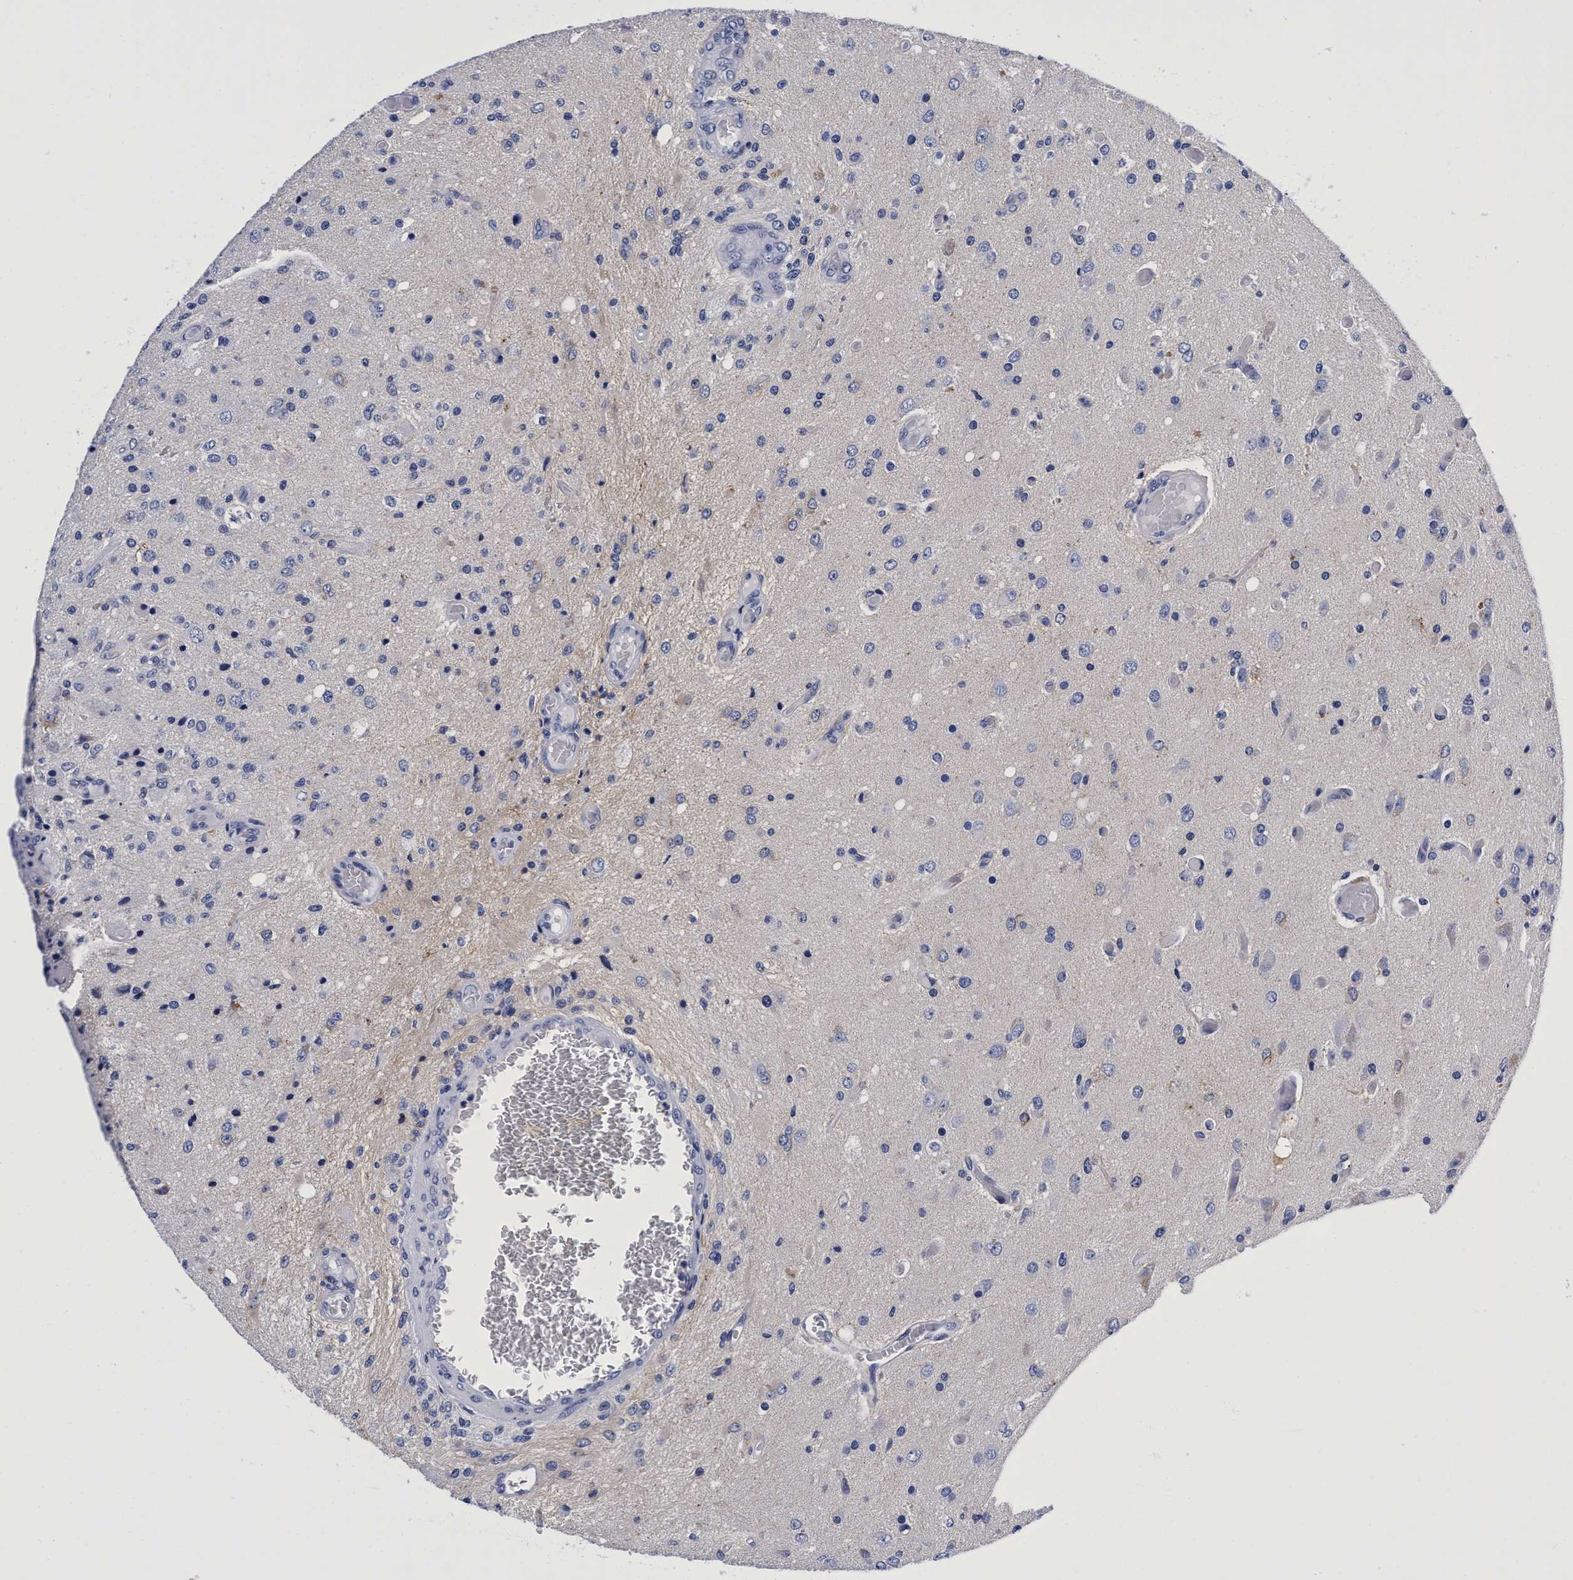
{"staining": {"intensity": "negative", "quantity": "none", "location": "none"}, "tissue": "glioma", "cell_type": "Tumor cells", "image_type": "cancer", "snomed": [{"axis": "morphology", "description": "Normal tissue, NOS"}, {"axis": "morphology", "description": "Glioma, malignant, High grade"}, {"axis": "topography", "description": "Cerebral cortex"}], "caption": "This is an immunohistochemistry histopathology image of glioma. There is no staining in tumor cells.", "gene": "PLPPR1", "patient": {"sex": "male", "age": 77}}